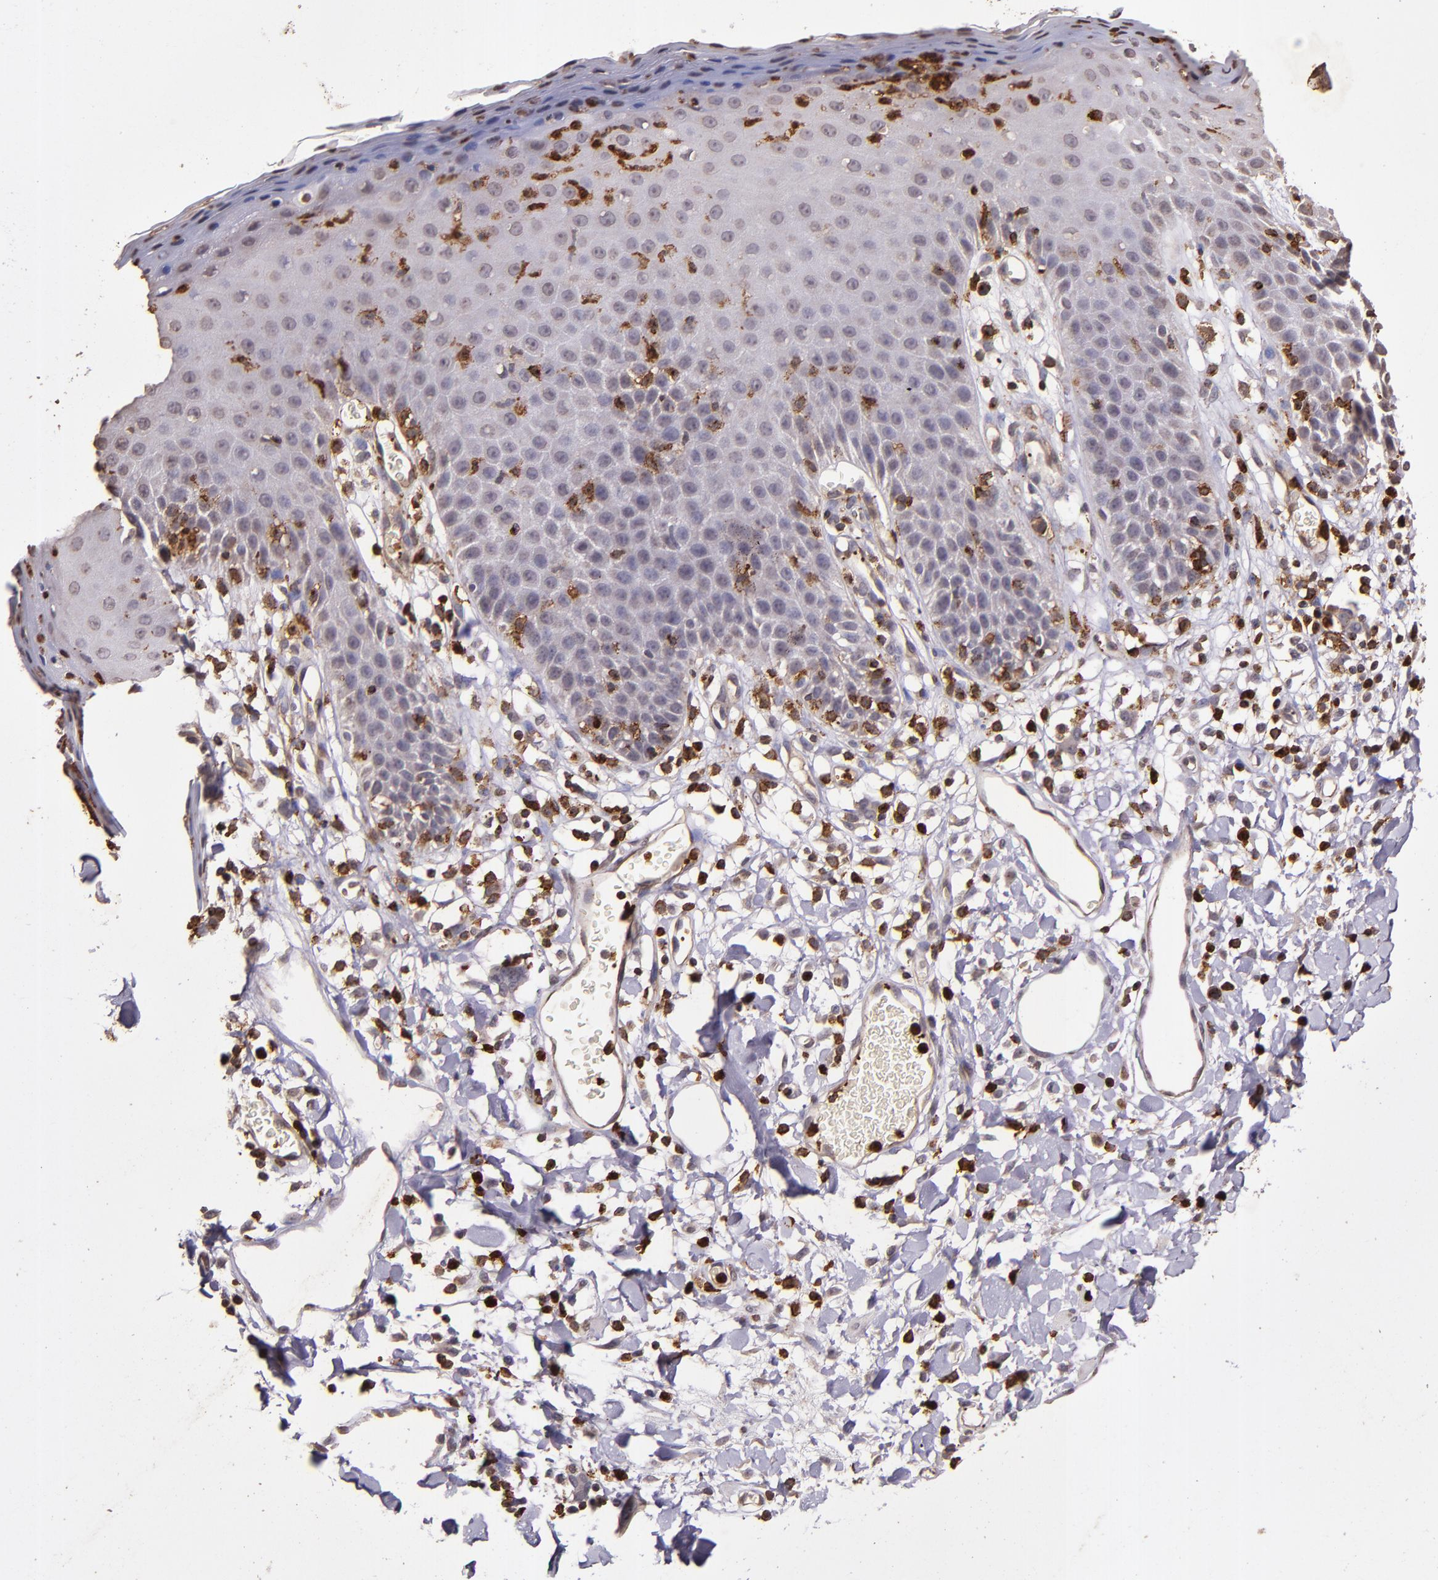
{"staining": {"intensity": "negative", "quantity": "none", "location": "none"}, "tissue": "skin", "cell_type": "Epidermal cells", "image_type": "normal", "snomed": [{"axis": "morphology", "description": "Normal tissue, NOS"}, {"axis": "topography", "description": "Vulva"}, {"axis": "topography", "description": "Peripheral nerve tissue"}], "caption": "There is no significant positivity in epidermal cells of skin.", "gene": "SLC2A3", "patient": {"sex": "female", "age": 68}}